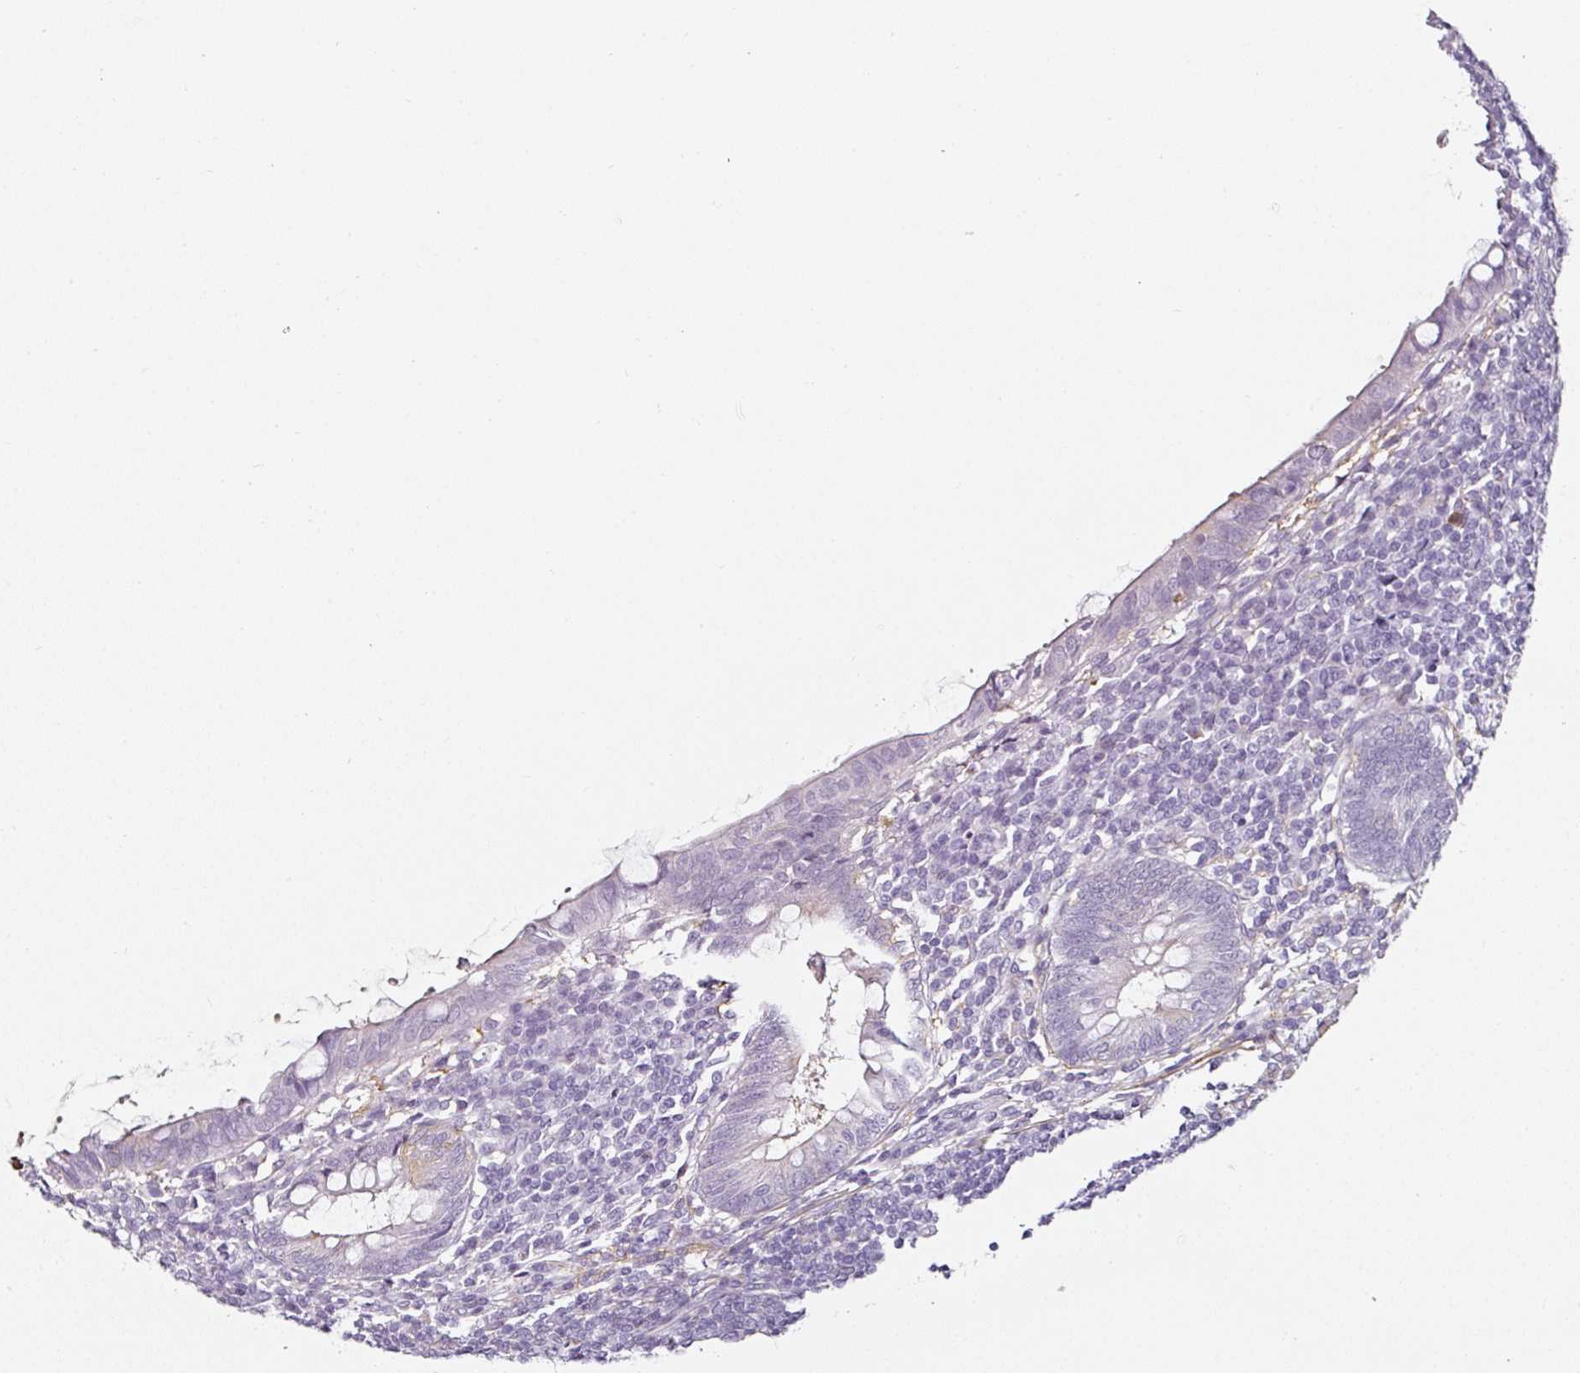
{"staining": {"intensity": "negative", "quantity": "none", "location": "none"}, "tissue": "appendix", "cell_type": "Glandular cells", "image_type": "normal", "snomed": [{"axis": "morphology", "description": "Normal tissue, NOS"}, {"axis": "topography", "description": "Appendix"}], "caption": "Glandular cells show no significant protein expression in normal appendix. (DAB immunohistochemistry (IHC) visualized using brightfield microscopy, high magnification).", "gene": "CAP2", "patient": {"sex": "male", "age": 83}}